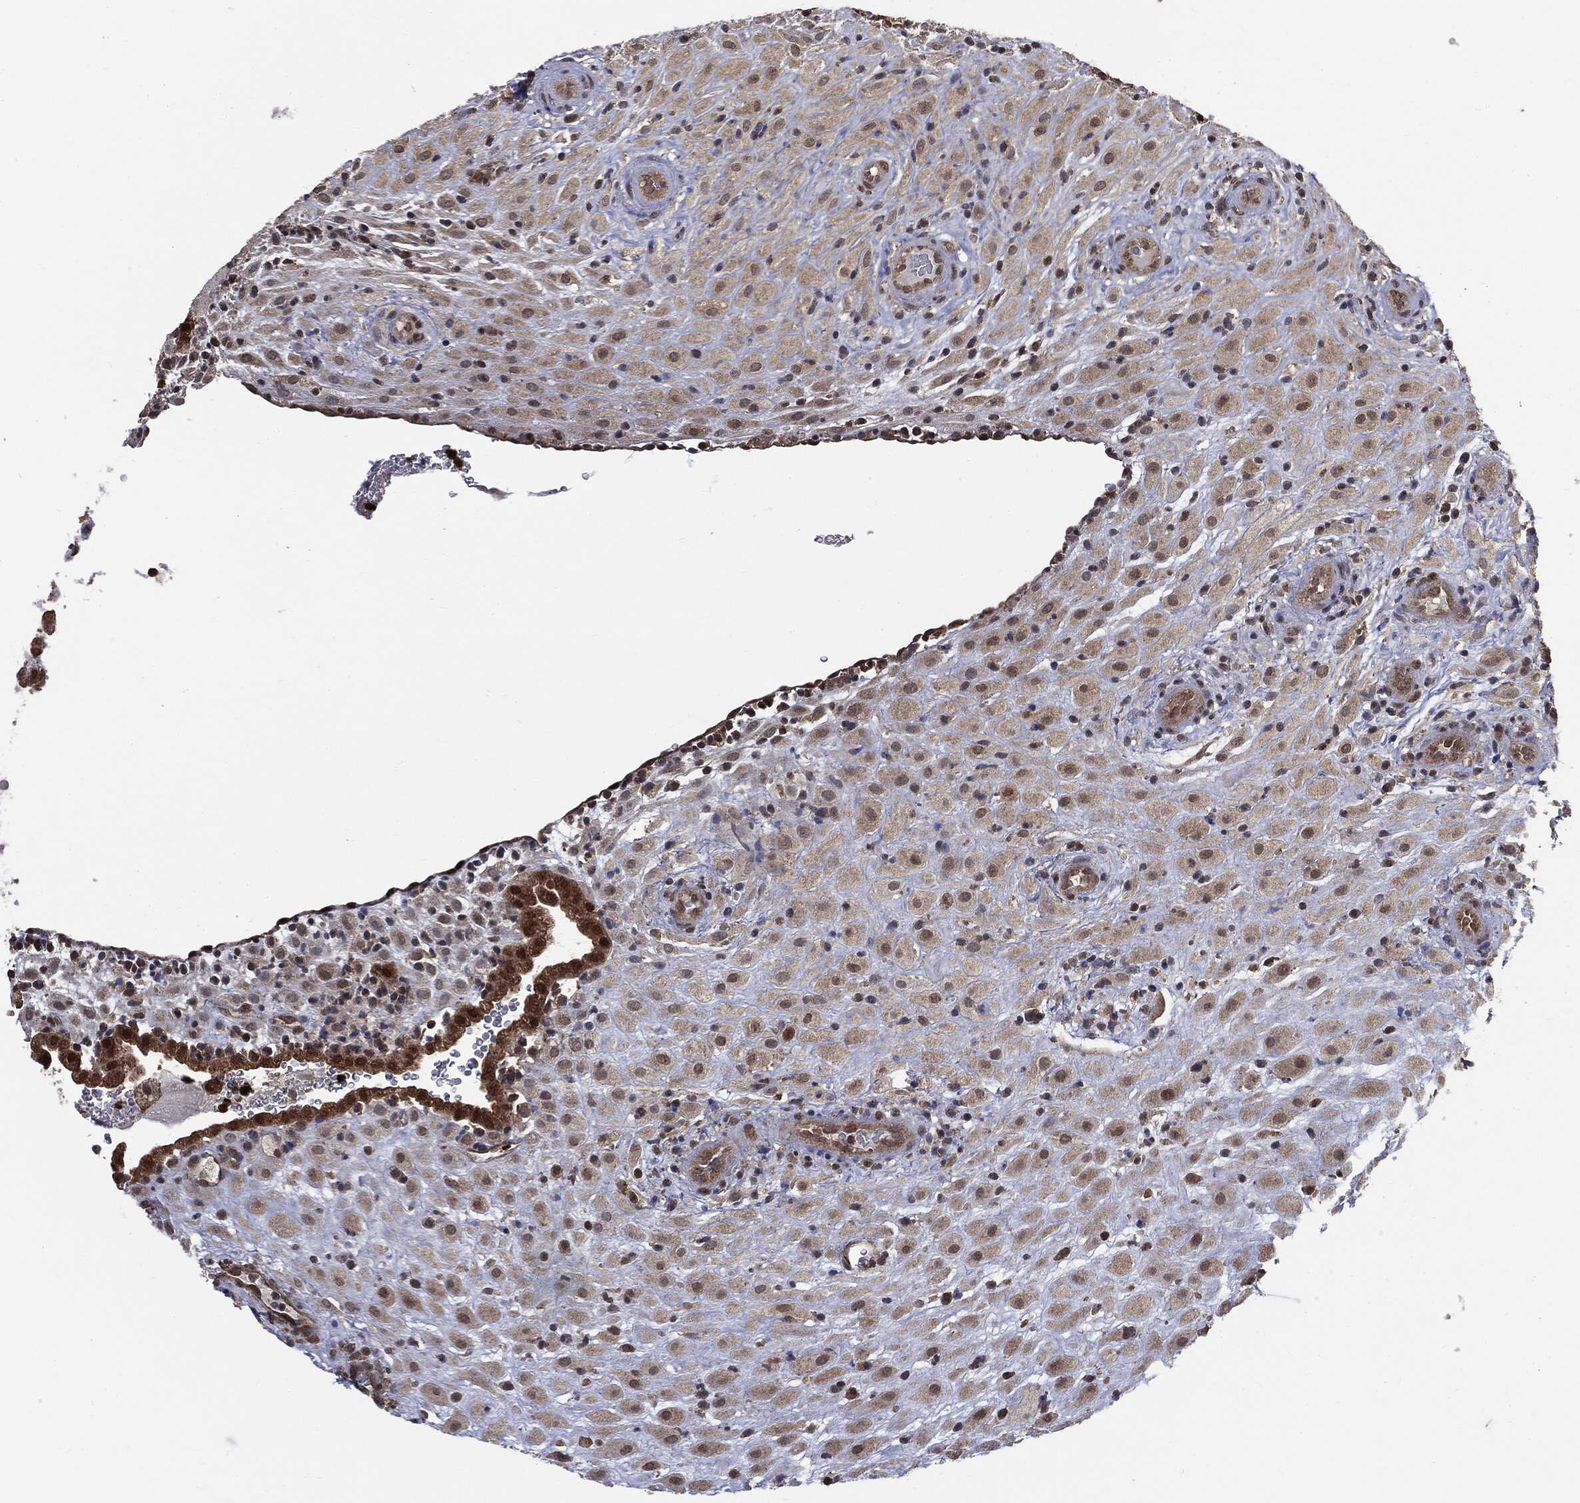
{"staining": {"intensity": "weak", "quantity": "25%-75%", "location": "cytoplasmic/membranous,nuclear"}, "tissue": "placenta", "cell_type": "Decidual cells", "image_type": "normal", "snomed": [{"axis": "morphology", "description": "Normal tissue, NOS"}, {"axis": "topography", "description": "Placenta"}], "caption": "An IHC photomicrograph of benign tissue is shown. Protein staining in brown labels weak cytoplasmic/membranous,nuclear positivity in placenta within decidual cells.", "gene": "GPI", "patient": {"sex": "female", "age": 19}}